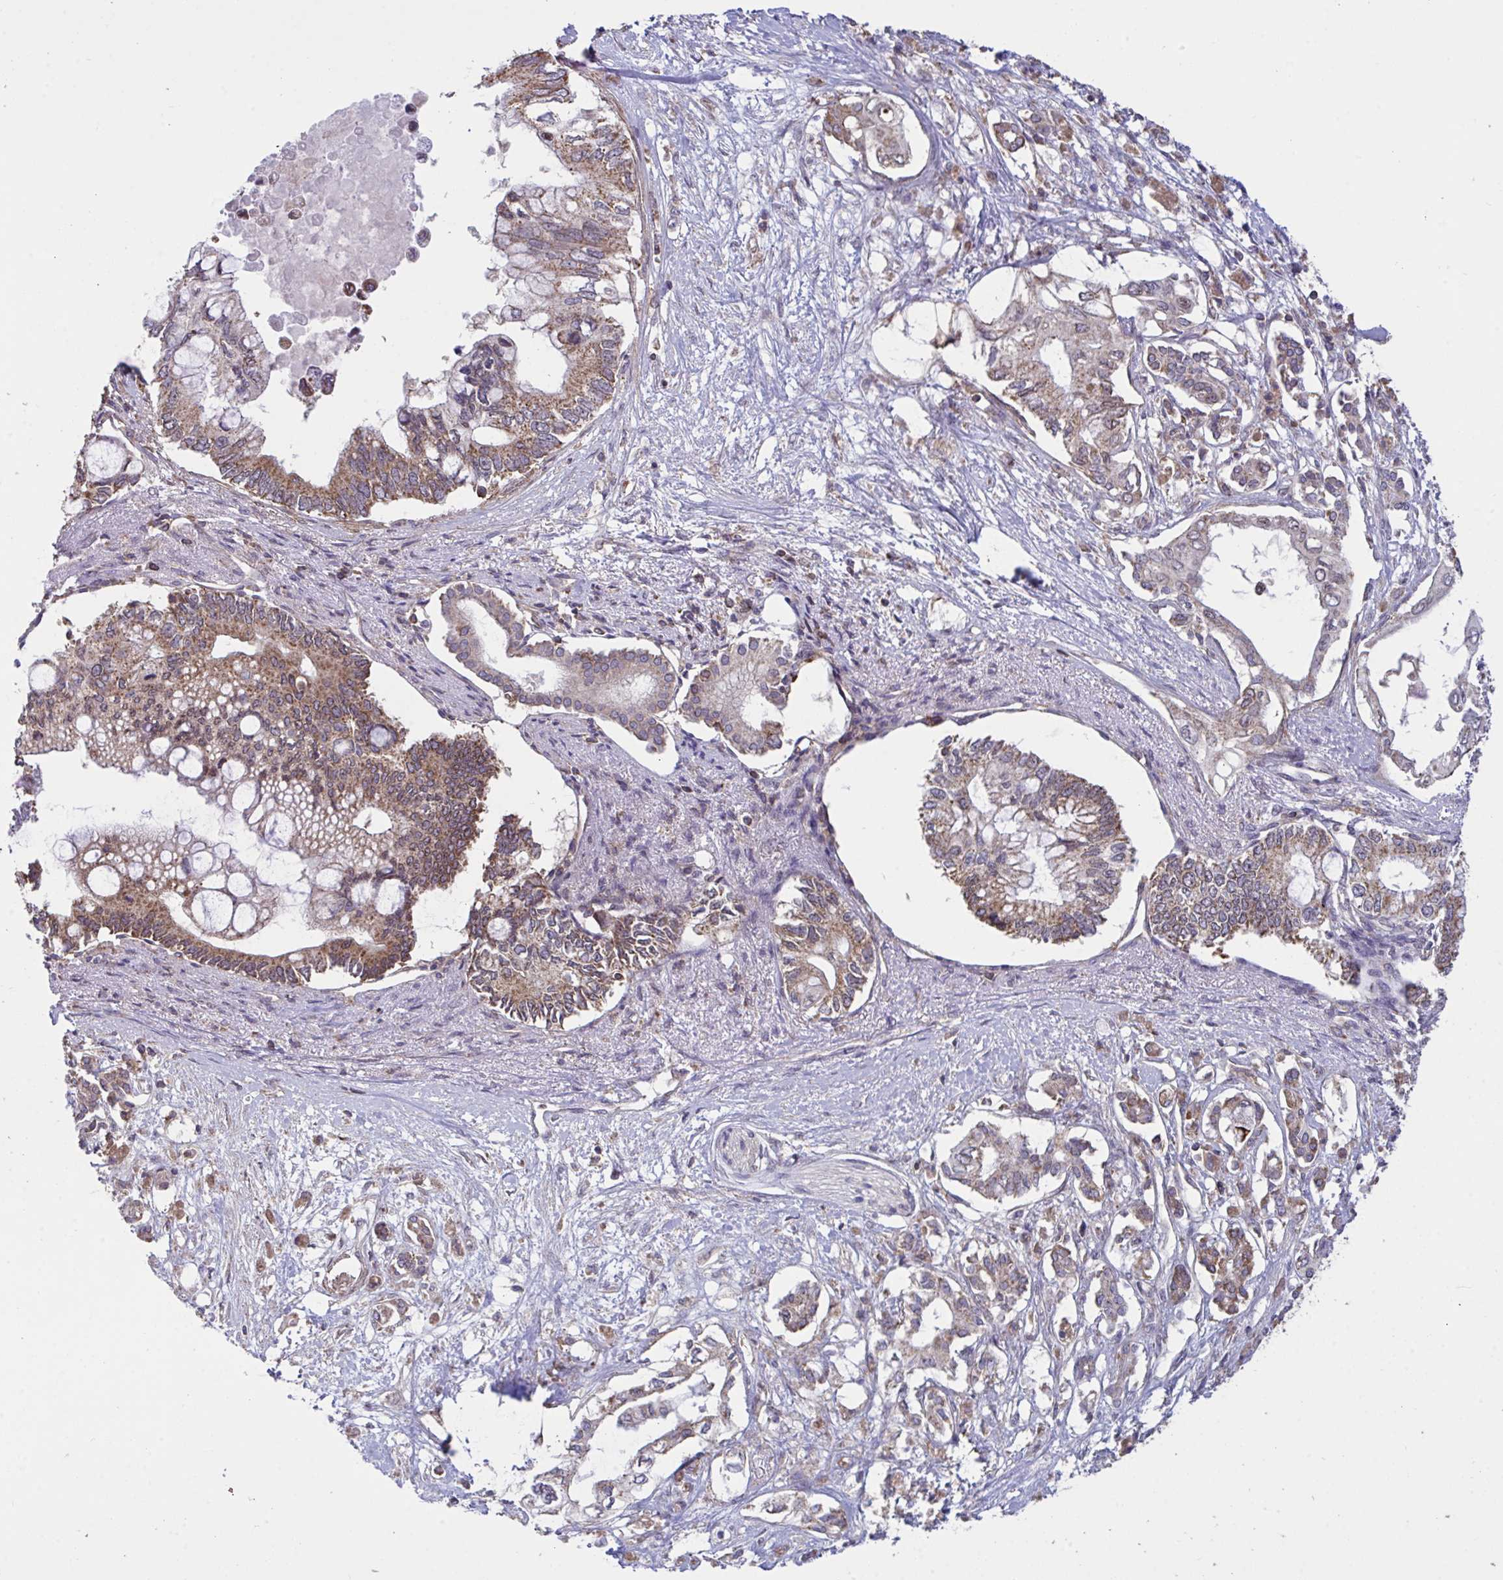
{"staining": {"intensity": "moderate", "quantity": "25%-75%", "location": "cytoplasmic/membranous"}, "tissue": "pancreatic cancer", "cell_type": "Tumor cells", "image_type": "cancer", "snomed": [{"axis": "morphology", "description": "Adenocarcinoma, NOS"}, {"axis": "topography", "description": "Pancreas"}], "caption": "An immunohistochemistry (IHC) histopathology image of neoplastic tissue is shown. Protein staining in brown shows moderate cytoplasmic/membranous positivity in pancreatic cancer (adenocarcinoma) within tumor cells.", "gene": "PPM1H", "patient": {"sex": "female", "age": 63}}